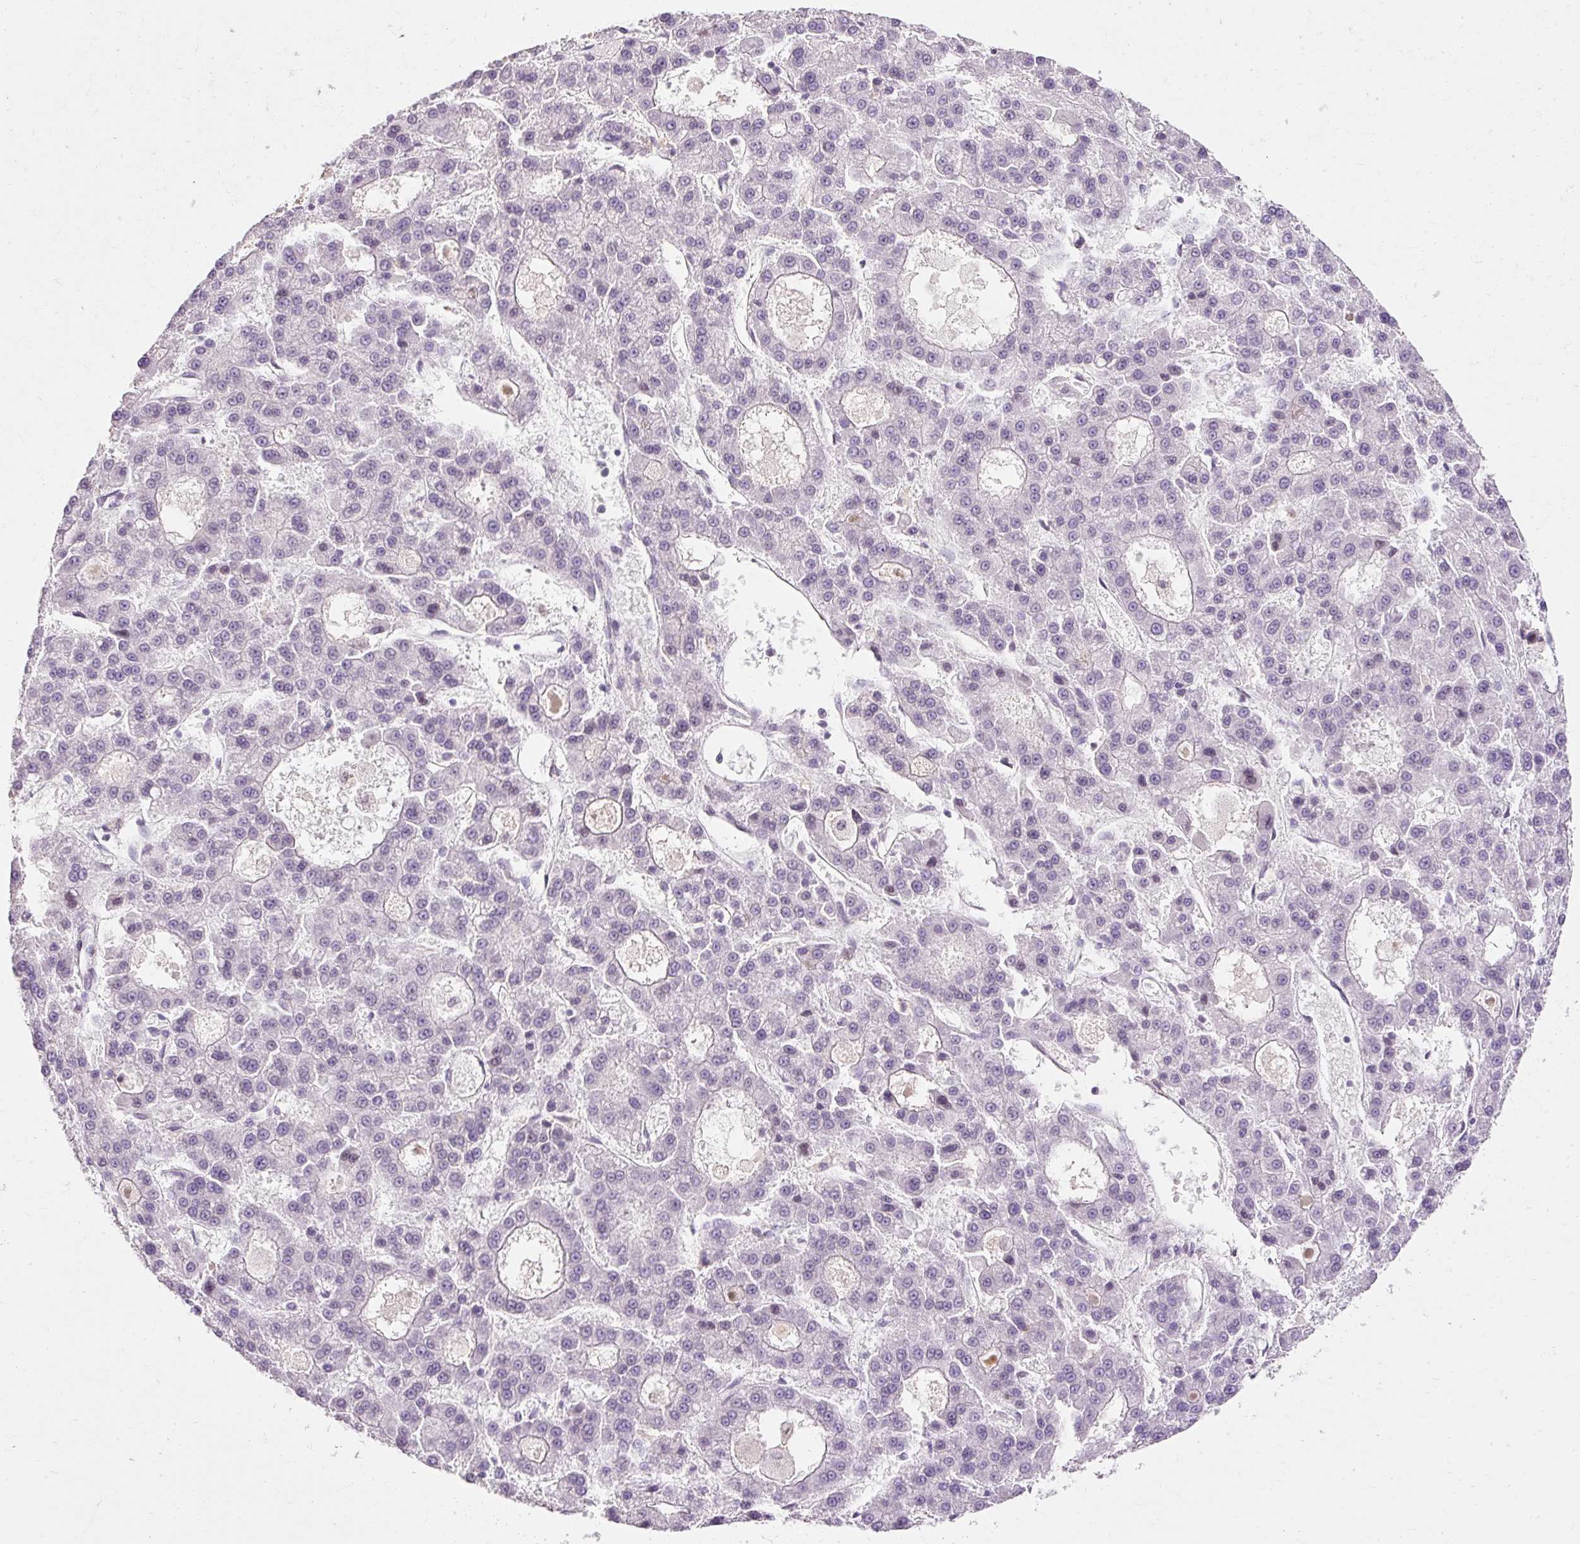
{"staining": {"intensity": "negative", "quantity": "none", "location": "none"}, "tissue": "liver cancer", "cell_type": "Tumor cells", "image_type": "cancer", "snomed": [{"axis": "morphology", "description": "Carcinoma, Hepatocellular, NOS"}, {"axis": "topography", "description": "Liver"}], "caption": "High power microscopy photomicrograph of an IHC micrograph of liver hepatocellular carcinoma, revealing no significant expression in tumor cells.", "gene": "ZNF610", "patient": {"sex": "male", "age": 70}}